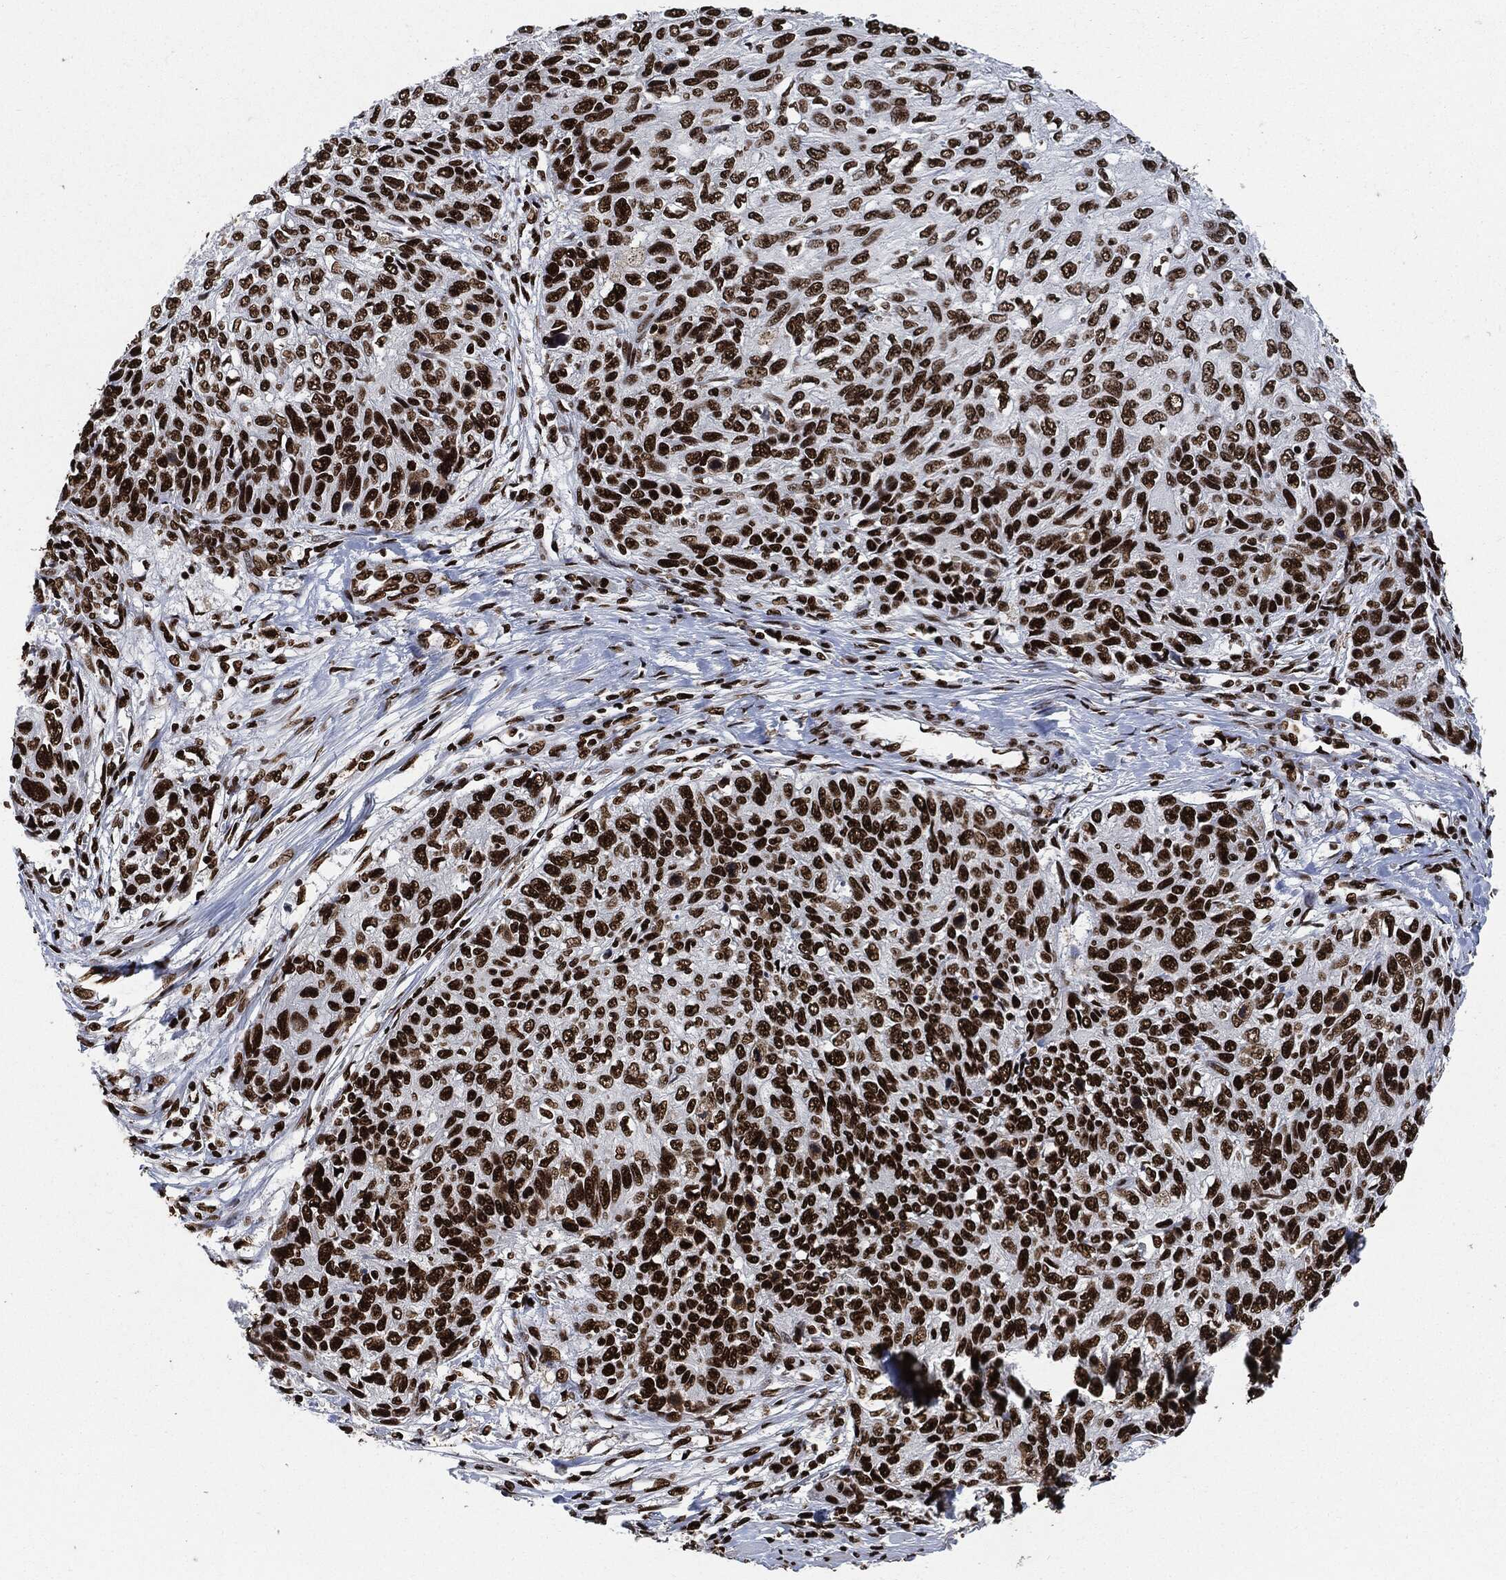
{"staining": {"intensity": "strong", "quantity": ">75%", "location": "nuclear"}, "tissue": "skin cancer", "cell_type": "Tumor cells", "image_type": "cancer", "snomed": [{"axis": "morphology", "description": "Squamous cell carcinoma, NOS"}, {"axis": "topography", "description": "Skin"}], "caption": "Strong nuclear staining is seen in about >75% of tumor cells in squamous cell carcinoma (skin).", "gene": "RECQL", "patient": {"sex": "male", "age": 92}}